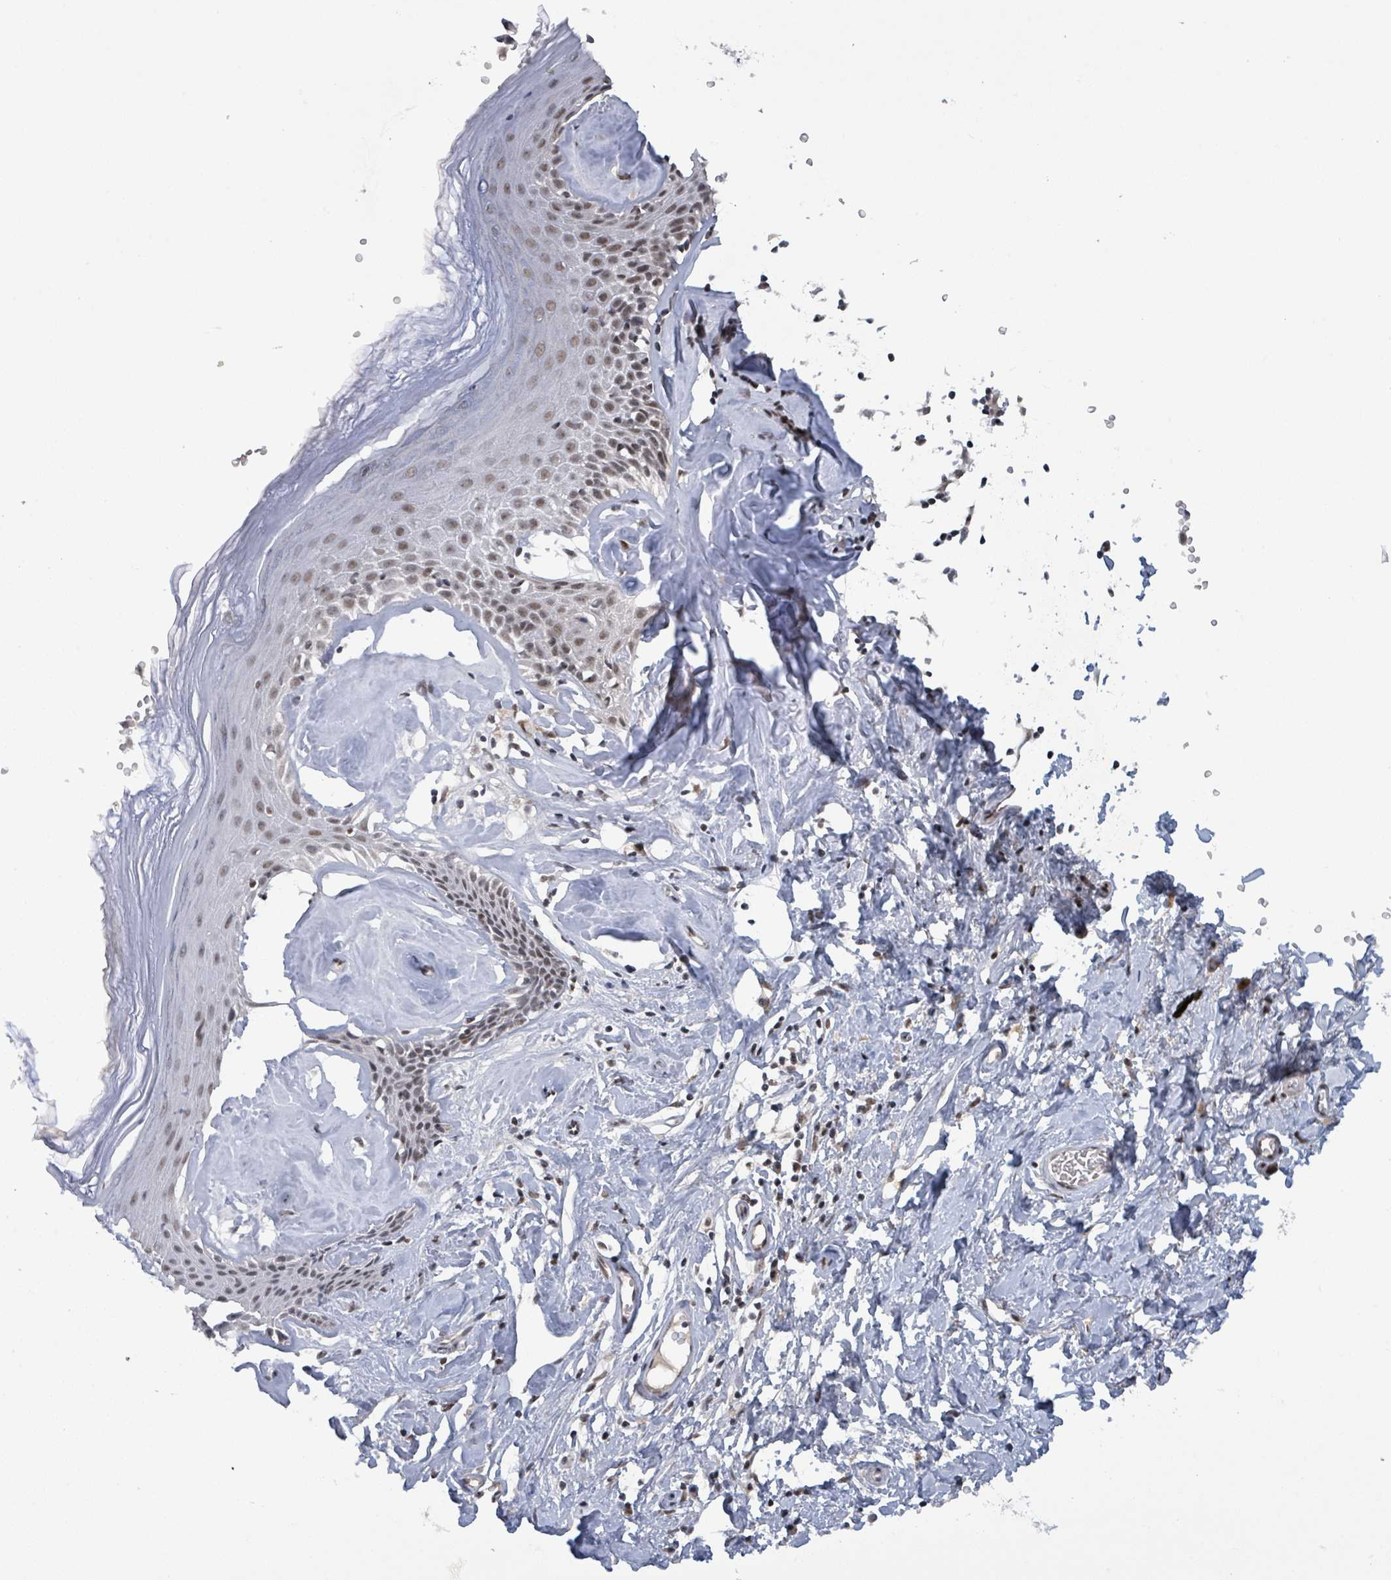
{"staining": {"intensity": "moderate", "quantity": ">75%", "location": "nuclear"}, "tissue": "skin", "cell_type": "Epidermal cells", "image_type": "normal", "snomed": [{"axis": "morphology", "description": "Normal tissue, NOS"}, {"axis": "morphology", "description": "Inflammation, NOS"}, {"axis": "topography", "description": "Vulva"}], "caption": "High-power microscopy captured an immunohistochemistry image of benign skin, revealing moderate nuclear positivity in about >75% of epidermal cells. Ihc stains the protein in brown and the nuclei are stained blue.", "gene": "BANP", "patient": {"sex": "female", "age": 86}}